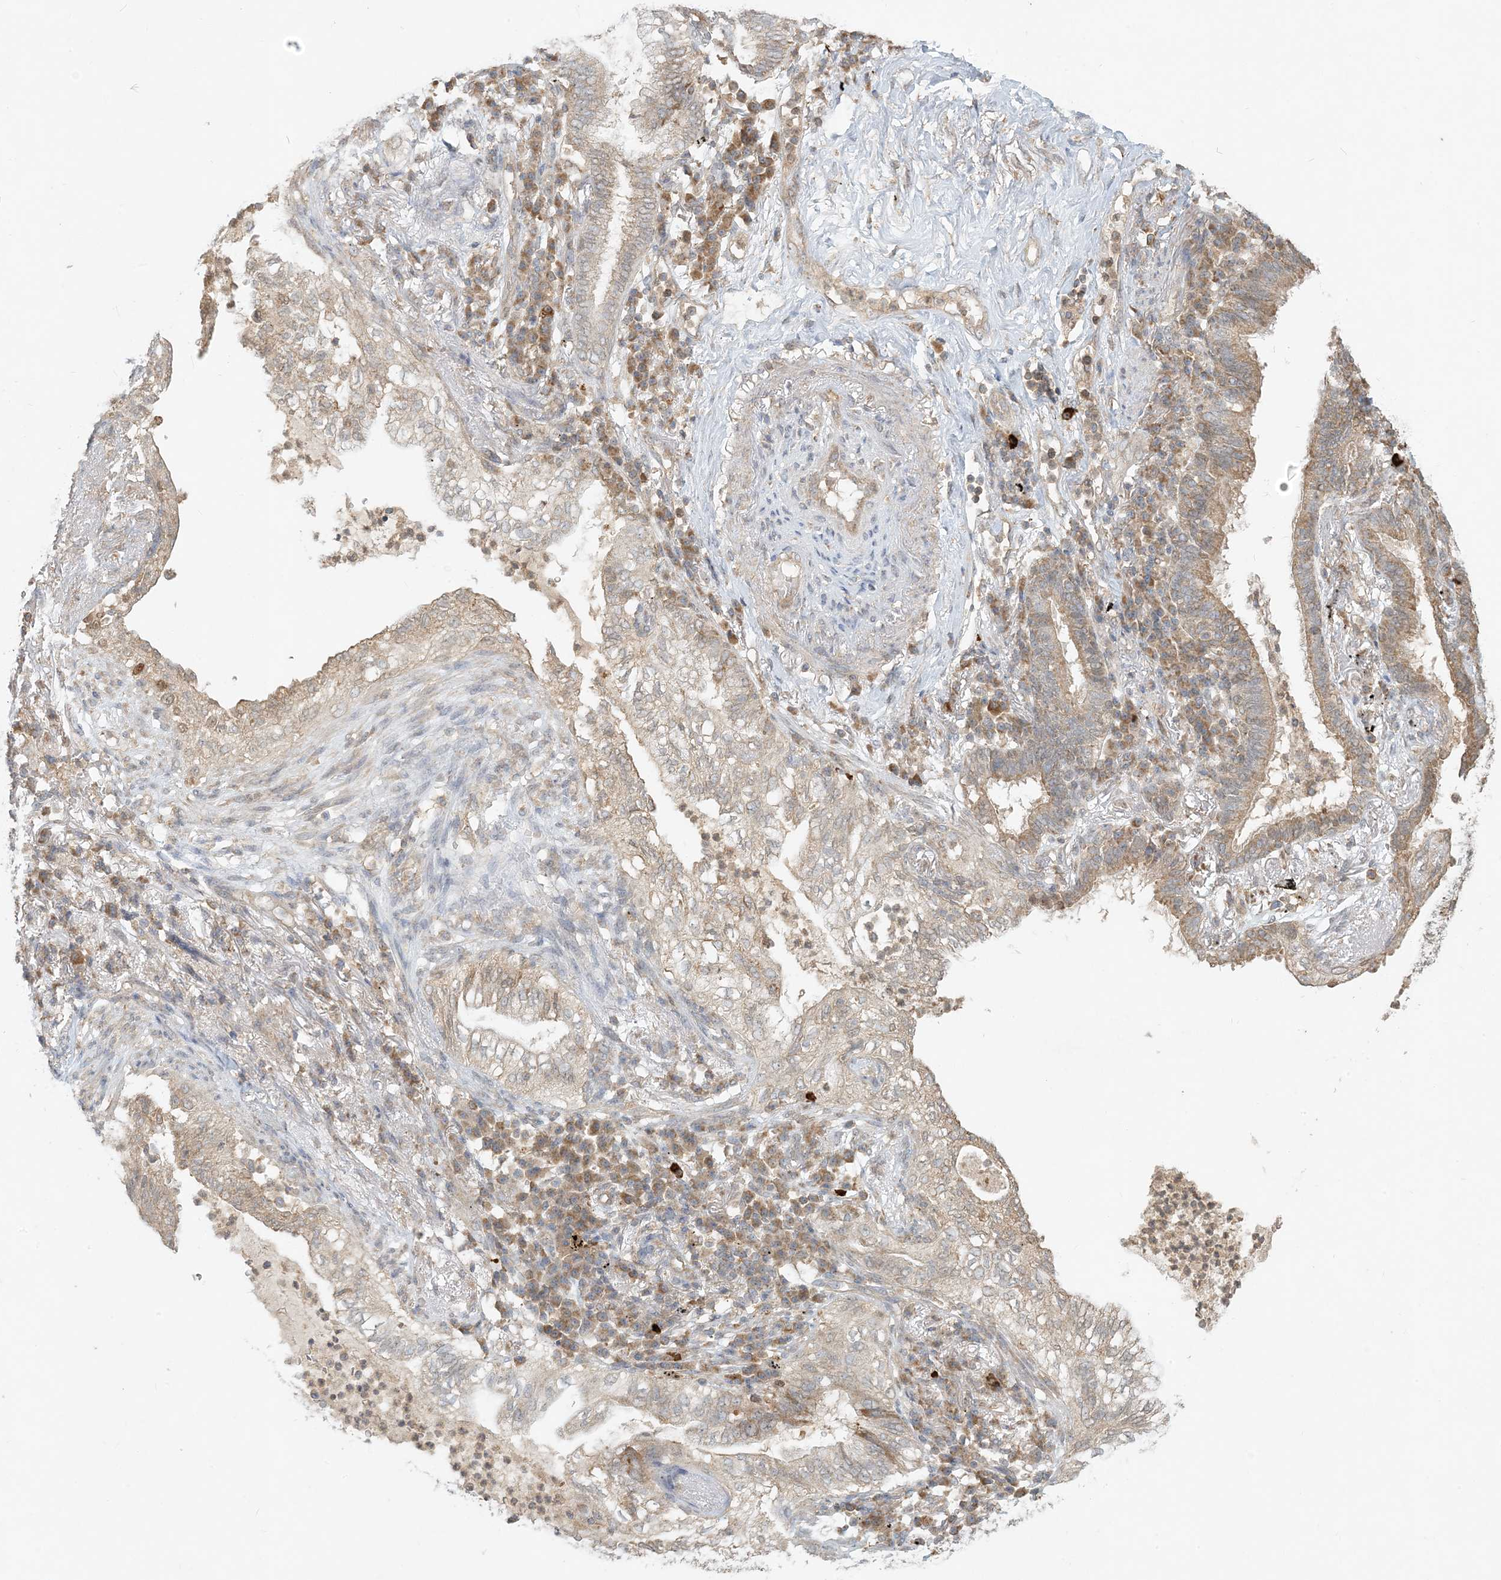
{"staining": {"intensity": "moderate", "quantity": ">75%", "location": "cytoplasmic/membranous"}, "tissue": "lung cancer", "cell_type": "Tumor cells", "image_type": "cancer", "snomed": [{"axis": "morphology", "description": "Normal tissue, NOS"}, {"axis": "morphology", "description": "Adenocarcinoma, NOS"}, {"axis": "topography", "description": "Bronchus"}, {"axis": "topography", "description": "Lung"}], "caption": "This is an image of IHC staining of lung adenocarcinoma, which shows moderate expression in the cytoplasmic/membranous of tumor cells.", "gene": "MCOLN1", "patient": {"sex": "female", "age": 70}}